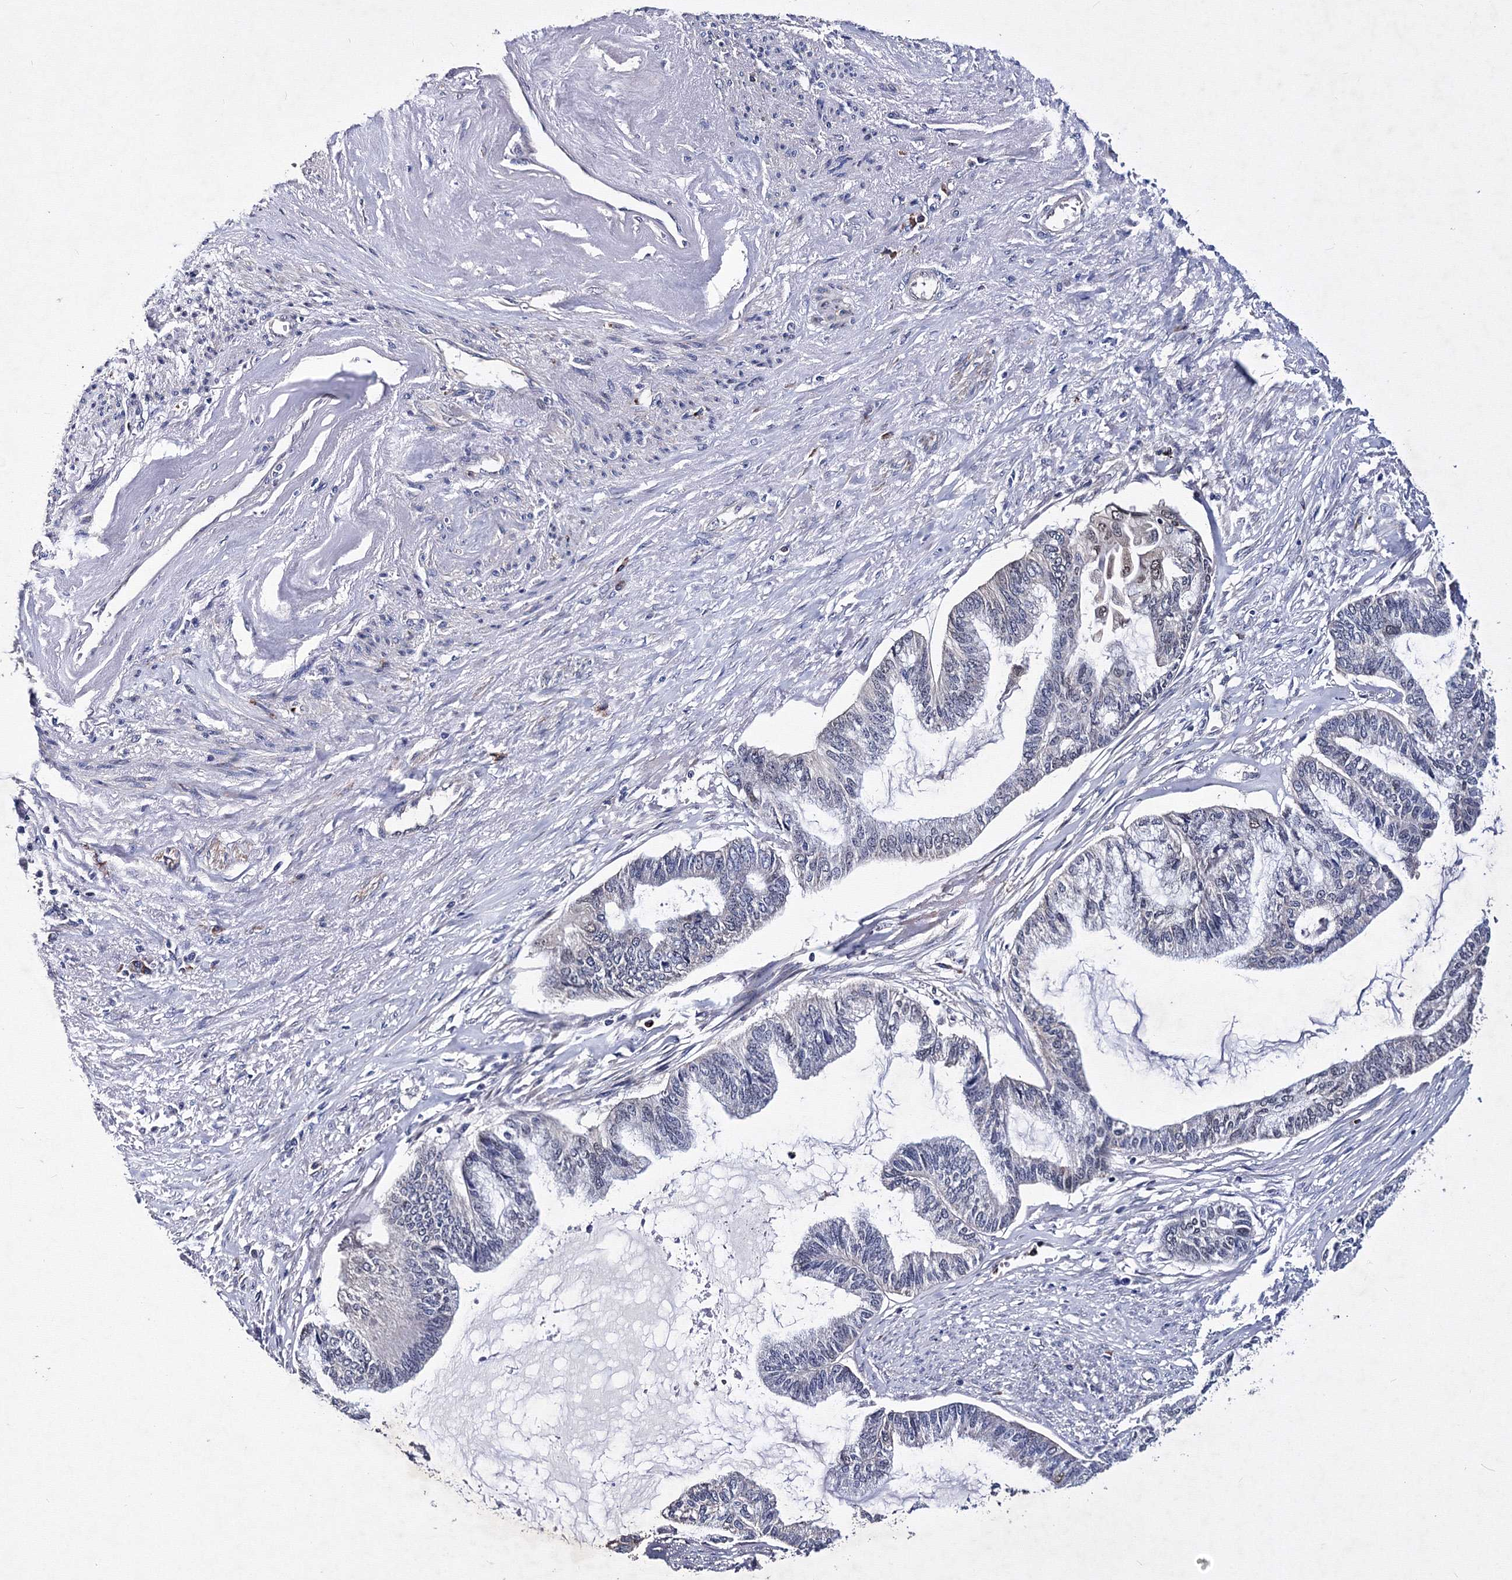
{"staining": {"intensity": "negative", "quantity": "none", "location": "none"}, "tissue": "endometrial cancer", "cell_type": "Tumor cells", "image_type": "cancer", "snomed": [{"axis": "morphology", "description": "Adenocarcinoma, NOS"}, {"axis": "topography", "description": "Endometrium"}], "caption": "Tumor cells are negative for brown protein staining in endometrial cancer (adenocarcinoma).", "gene": "PHYKPL", "patient": {"sex": "female", "age": 86}}